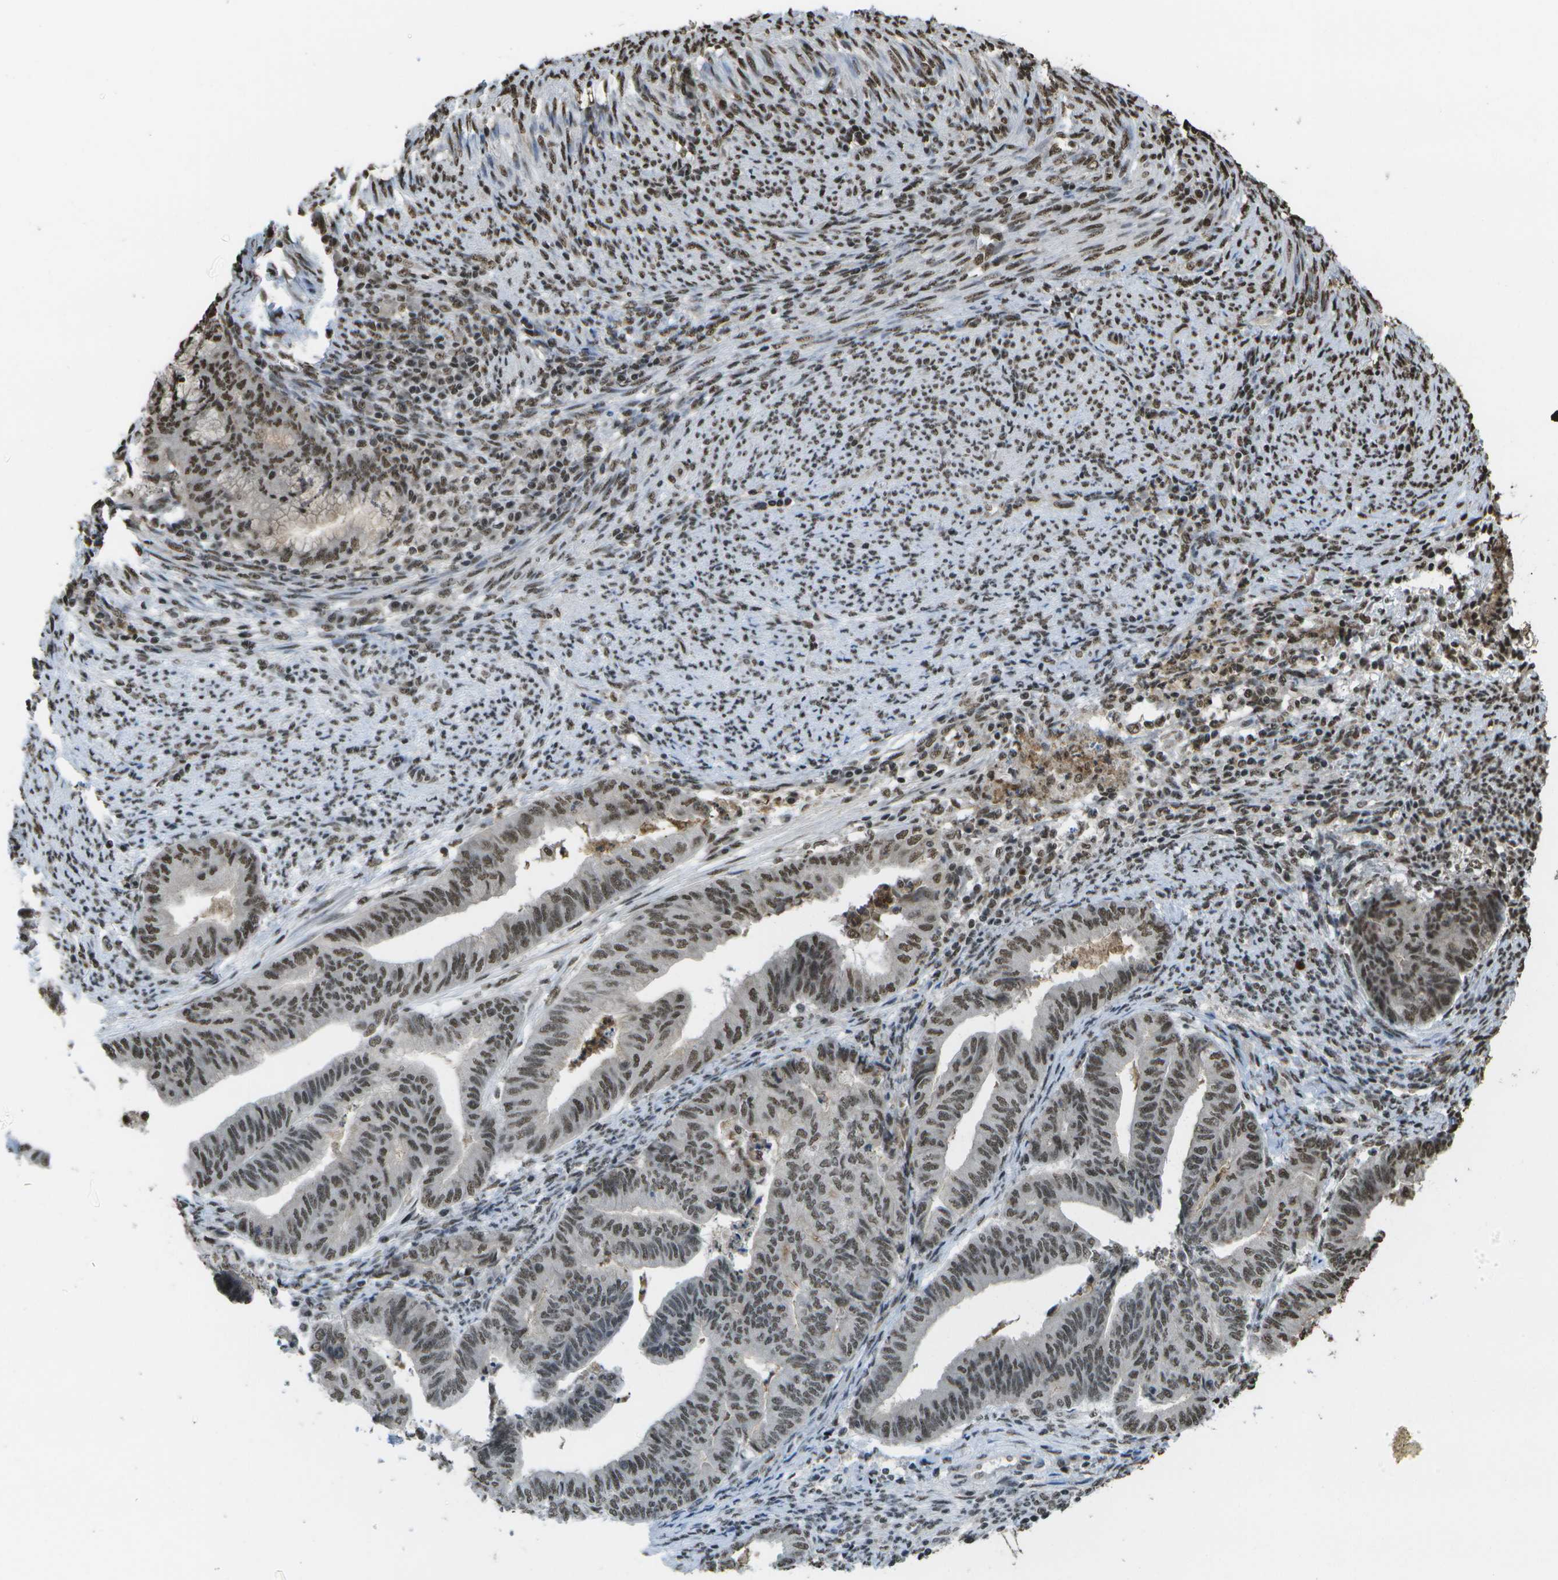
{"staining": {"intensity": "strong", "quantity": "25%-75%", "location": "nuclear"}, "tissue": "endometrial cancer", "cell_type": "Tumor cells", "image_type": "cancer", "snomed": [{"axis": "morphology", "description": "Adenocarcinoma, NOS"}, {"axis": "topography", "description": "Endometrium"}], "caption": "DAB immunohistochemical staining of endometrial cancer (adenocarcinoma) shows strong nuclear protein expression in about 25%-75% of tumor cells.", "gene": "SPEN", "patient": {"sex": "female", "age": 79}}